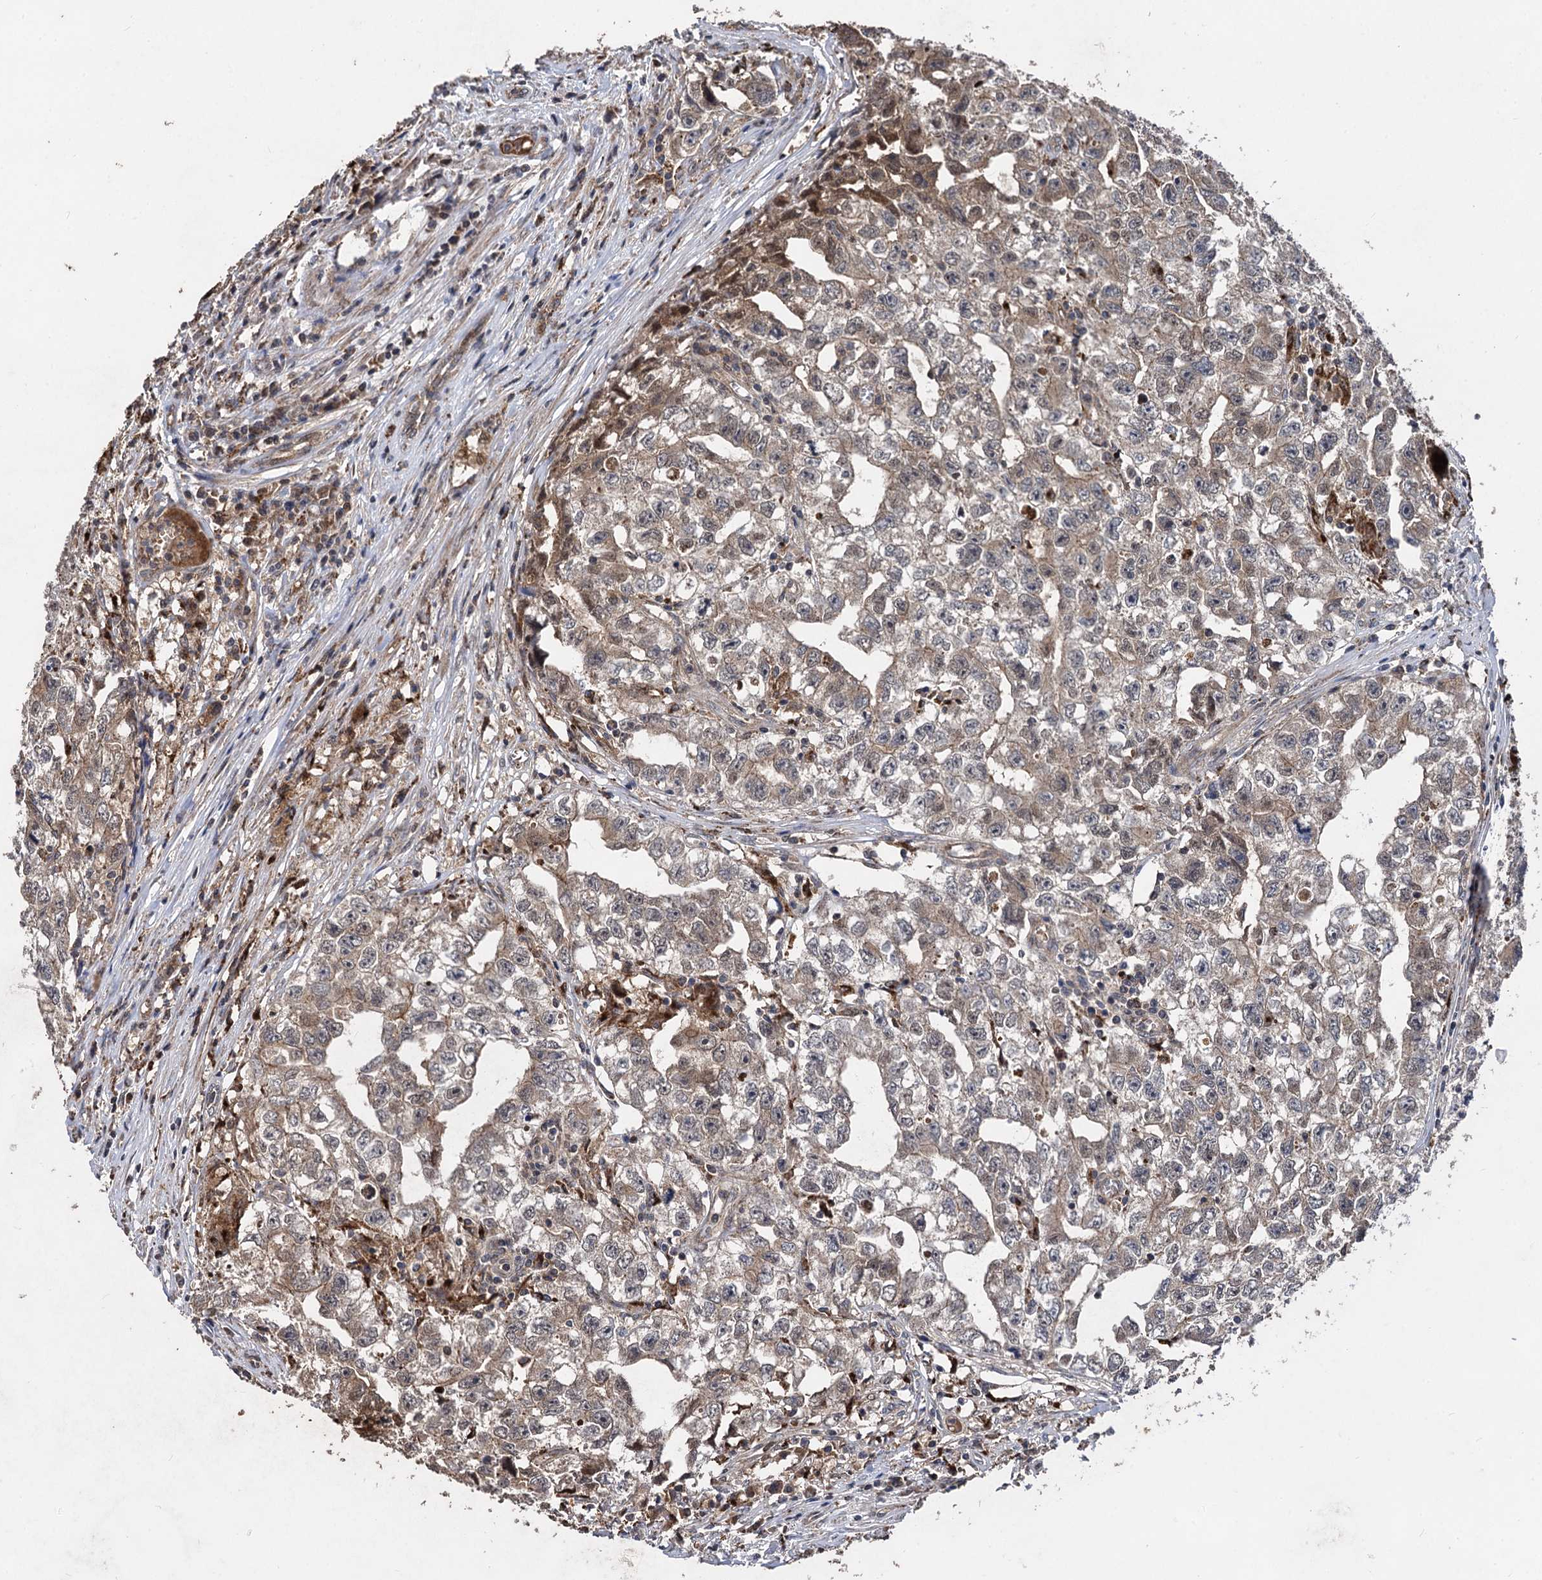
{"staining": {"intensity": "weak", "quantity": ">75%", "location": "cytoplasmic/membranous"}, "tissue": "testis cancer", "cell_type": "Tumor cells", "image_type": "cancer", "snomed": [{"axis": "morphology", "description": "Seminoma, NOS"}, {"axis": "morphology", "description": "Carcinoma, Embryonal, NOS"}, {"axis": "topography", "description": "Testis"}], "caption": "High-power microscopy captured an immunohistochemistry histopathology image of testis cancer, revealing weak cytoplasmic/membranous staining in approximately >75% of tumor cells.", "gene": "BCL2L2", "patient": {"sex": "male", "age": 43}}